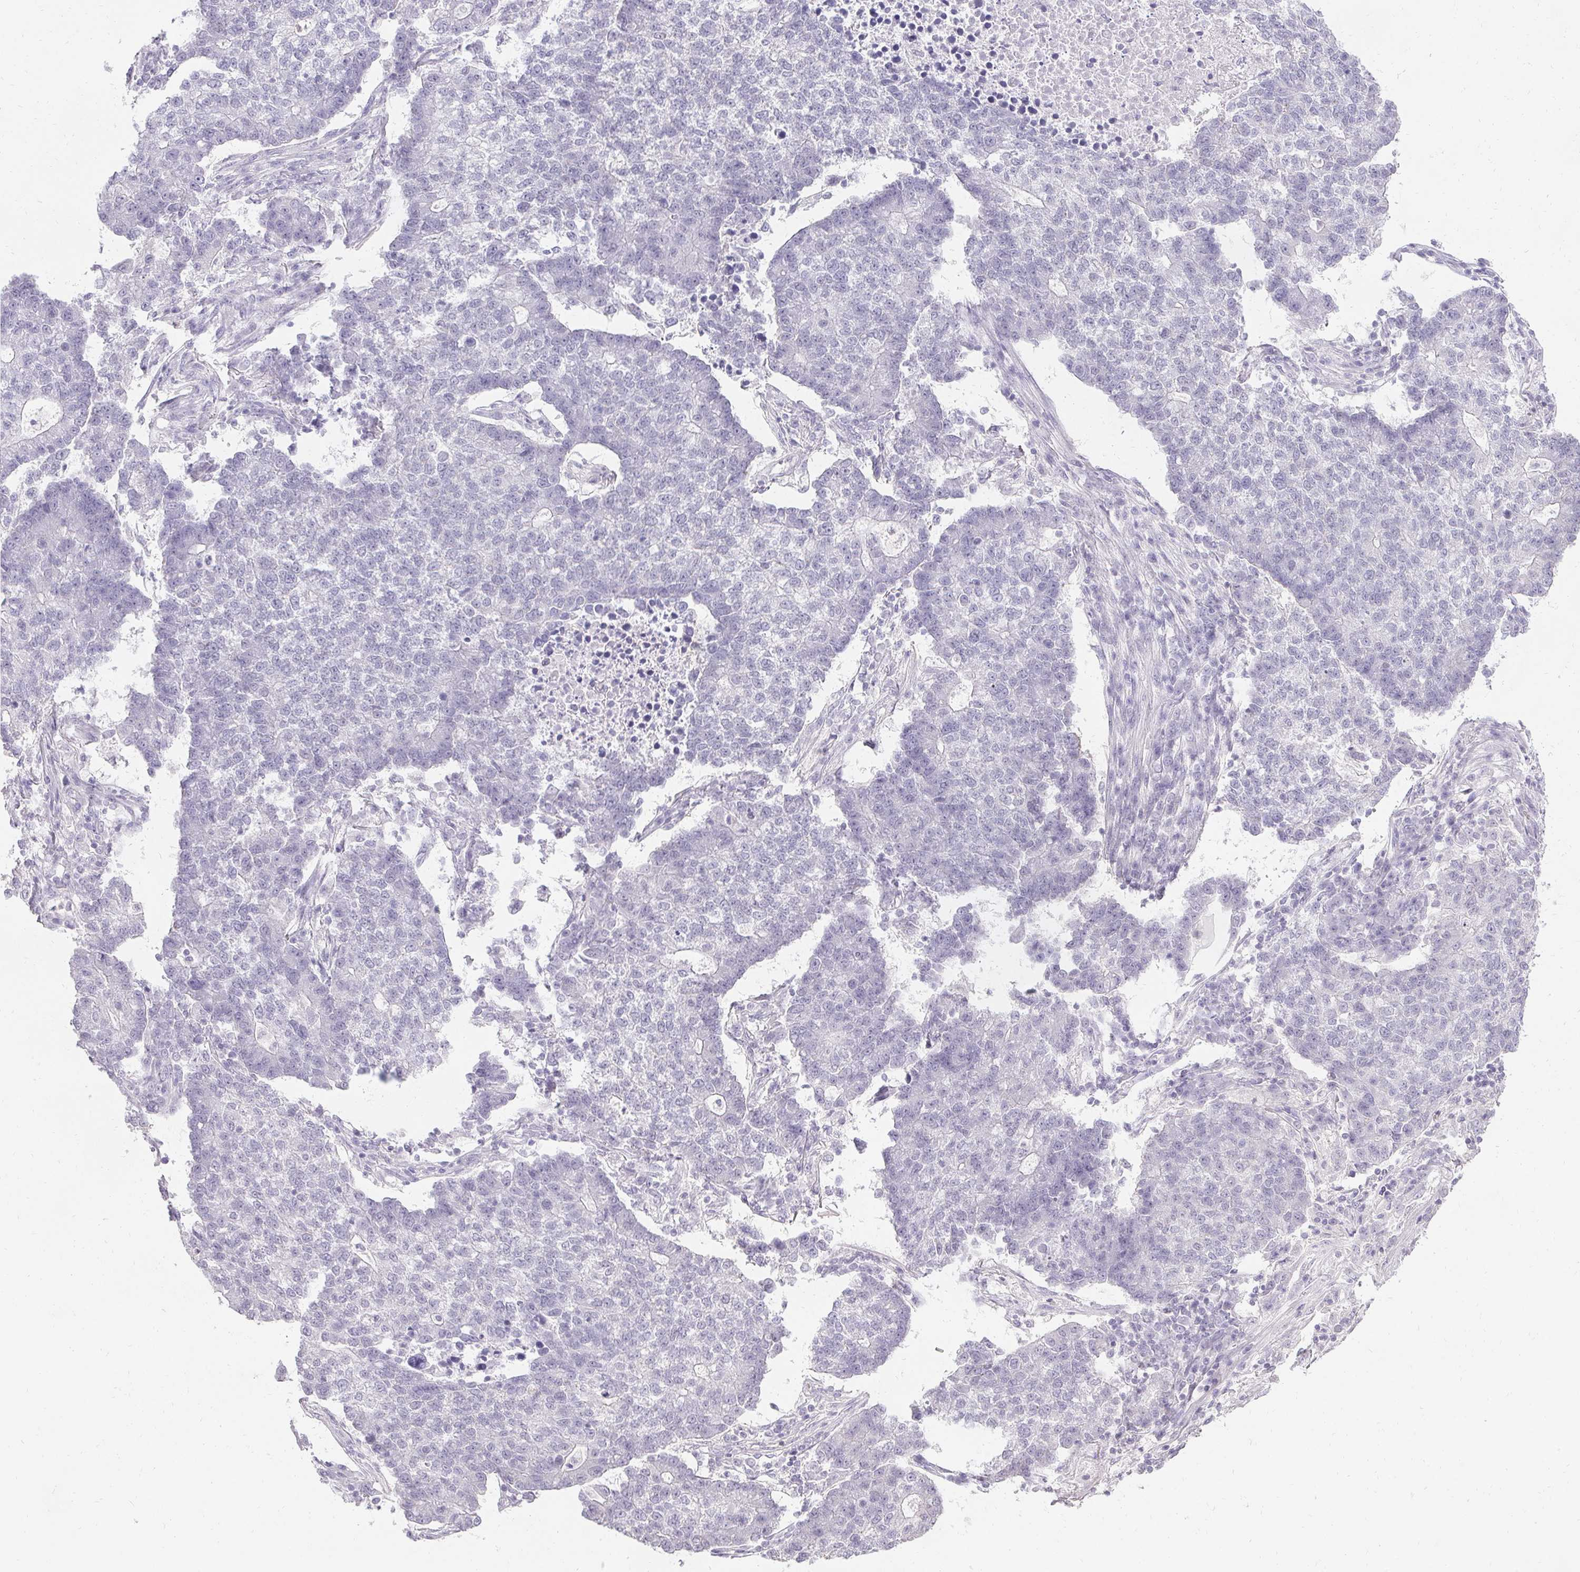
{"staining": {"intensity": "negative", "quantity": "none", "location": "none"}, "tissue": "lung cancer", "cell_type": "Tumor cells", "image_type": "cancer", "snomed": [{"axis": "morphology", "description": "Adenocarcinoma, NOS"}, {"axis": "topography", "description": "Lung"}], "caption": "The micrograph reveals no significant positivity in tumor cells of lung cancer.", "gene": "PMEL", "patient": {"sex": "male", "age": 57}}